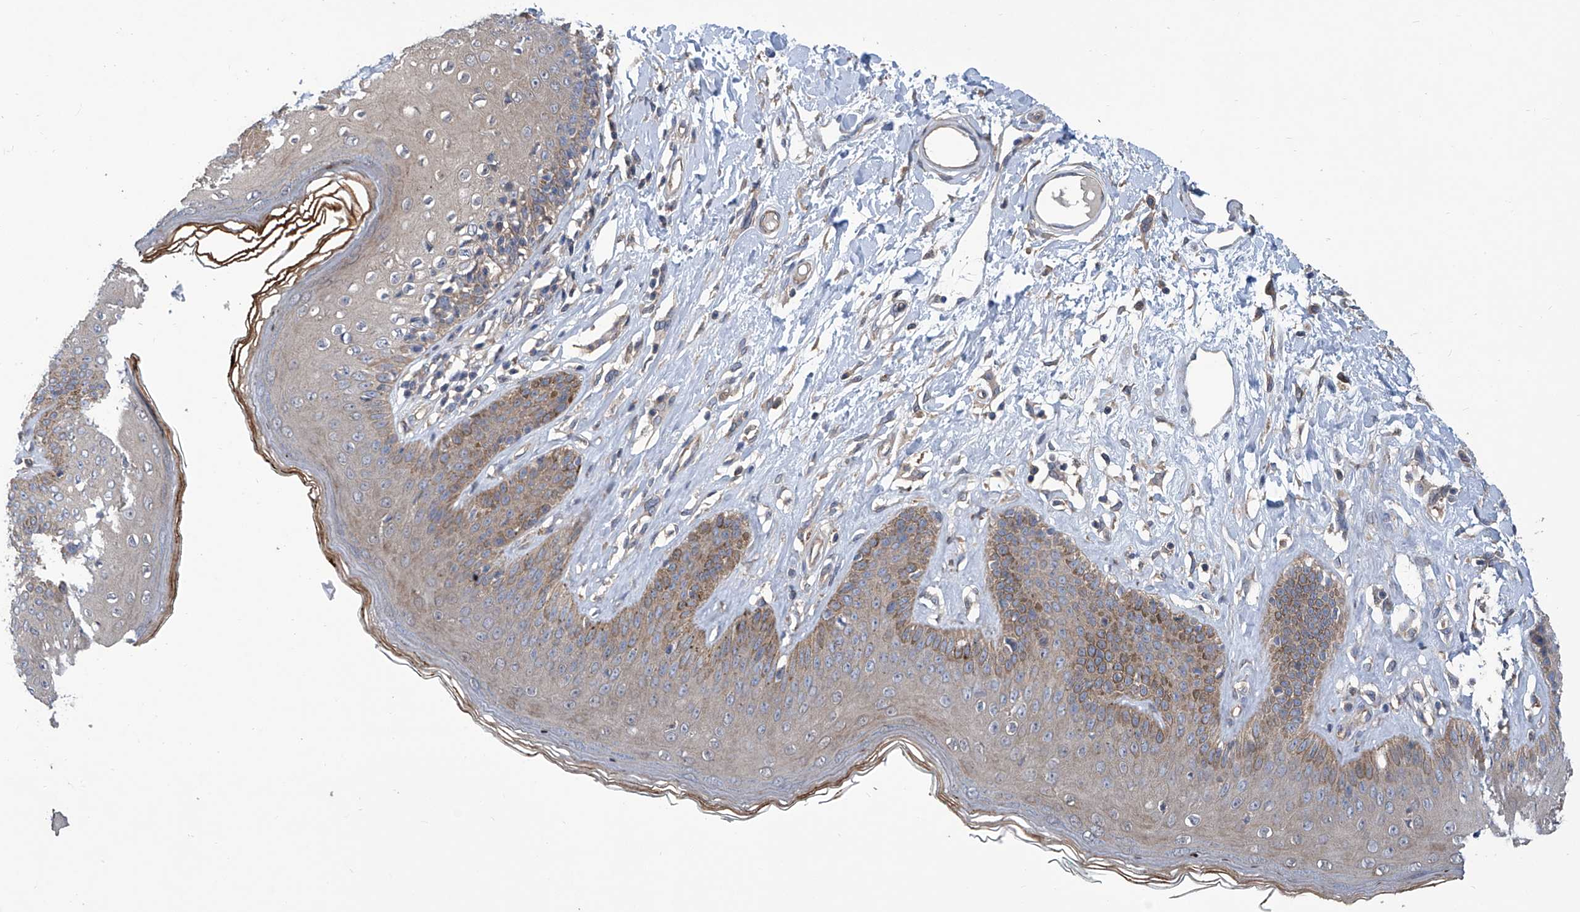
{"staining": {"intensity": "moderate", "quantity": ">75%", "location": "cytoplasmic/membranous"}, "tissue": "skin", "cell_type": "Epidermal cells", "image_type": "normal", "snomed": [{"axis": "morphology", "description": "Normal tissue, NOS"}, {"axis": "morphology", "description": "Squamous cell carcinoma, NOS"}, {"axis": "topography", "description": "Vulva"}], "caption": "Brown immunohistochemical staining in benign human skin demonstrates moderate cytoplasmic/membranous positivity in about >75% of epidermal cells.", "gene": "EIF2D", "patient": {"sex": "female", "age": 85}}